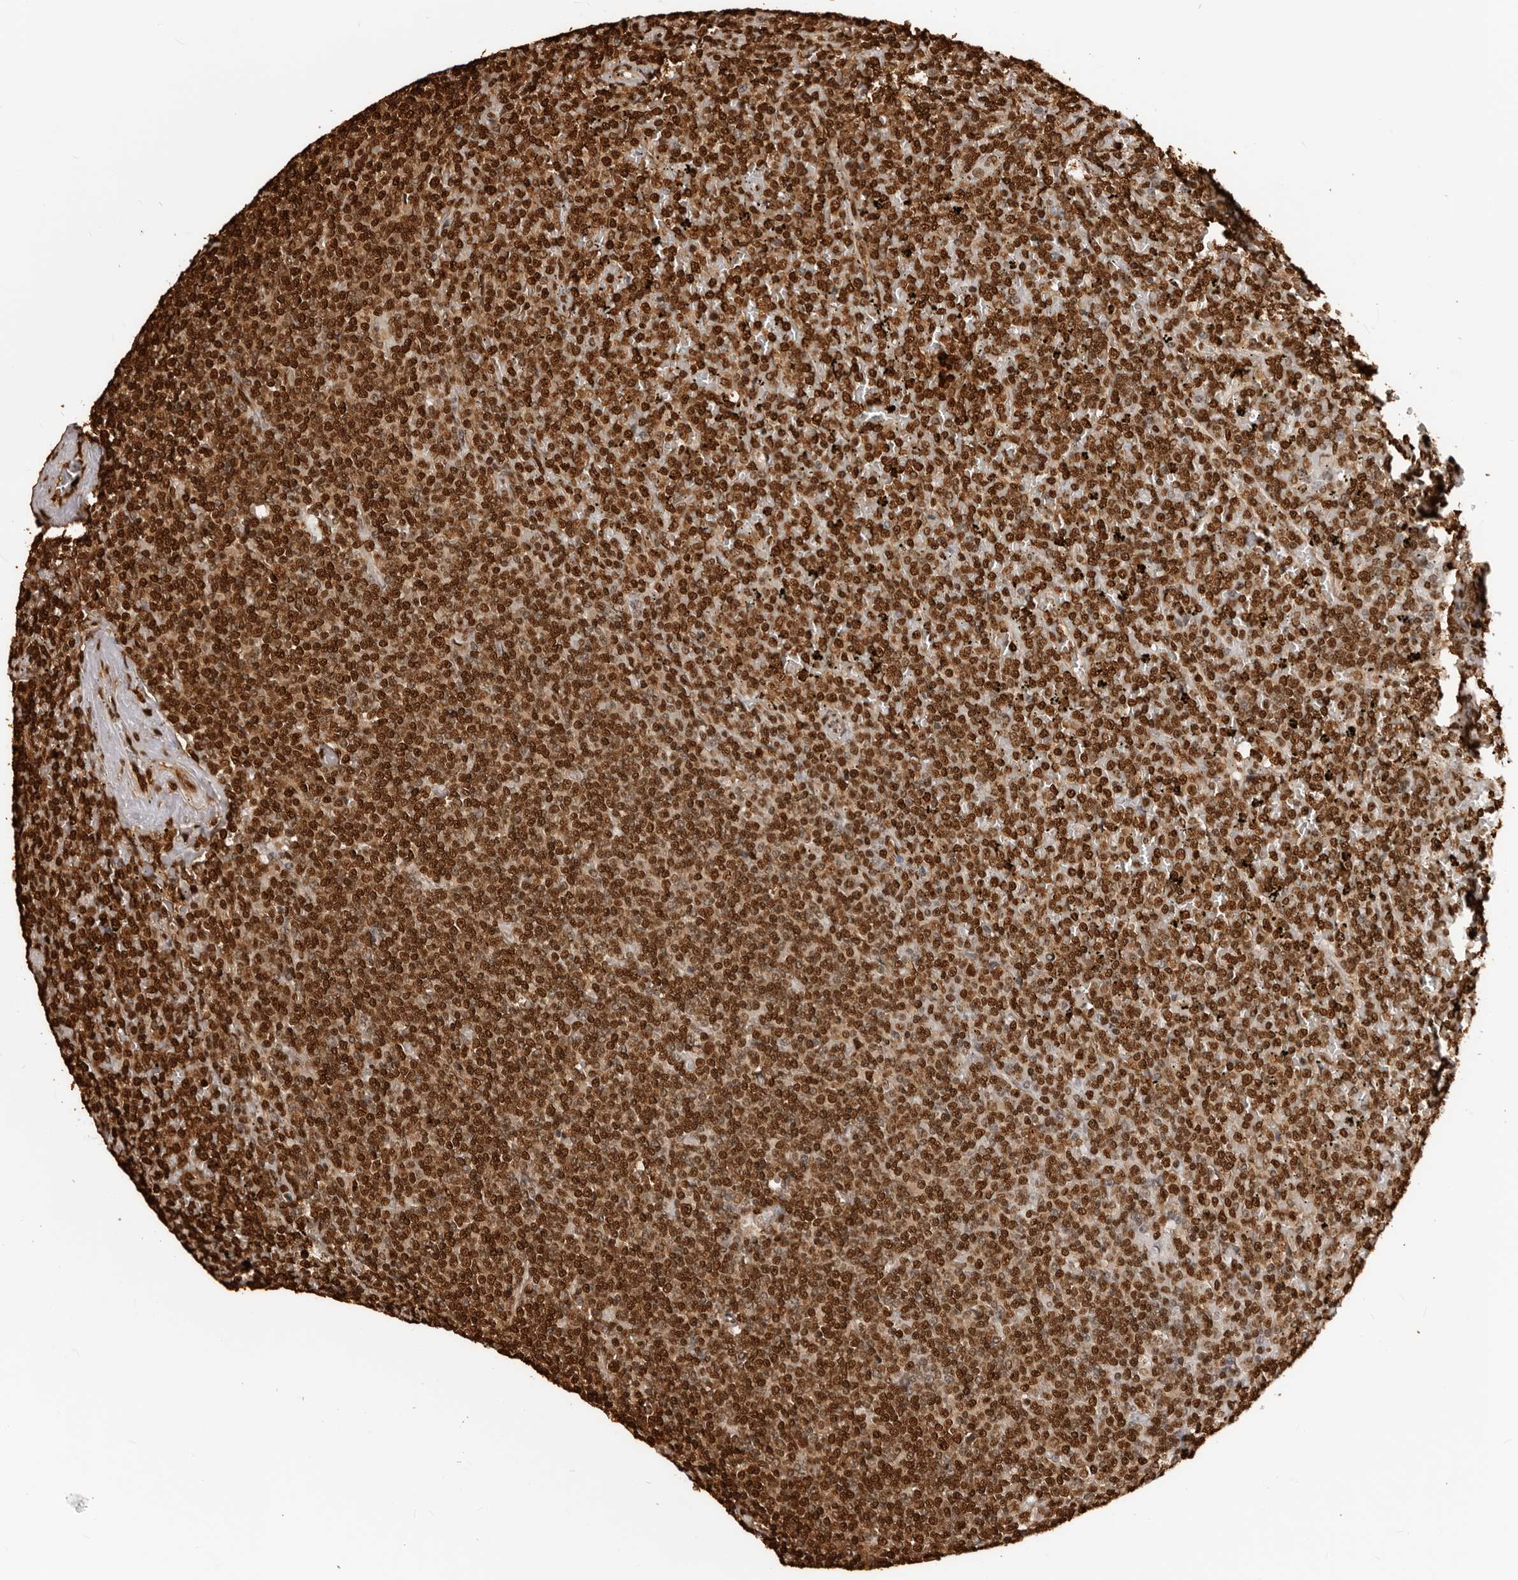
{"staining": {"intensity": "strong", "quantity": ">75%", "location": "cytoplasmic/membranous,nuclear"}, "tissue": "lymphoma", "cell_type": "Tumor cells", "image_type": "cancer", "snomed": [{"axis": "morphology", "description": "Malignant lymphoma, non-Hodgkin's type, Low grade"}, {"axis": "topography", "description": "Spleen"}], "caption": "An image showing strong cytoplasmic/membranous and nuclear staining in about >75% of tumor cells in lymphoma, as visualized by brown immunohistochemical staining.", "gene": "ZFP91", "patient": {"sex": "female", "age": 19}}